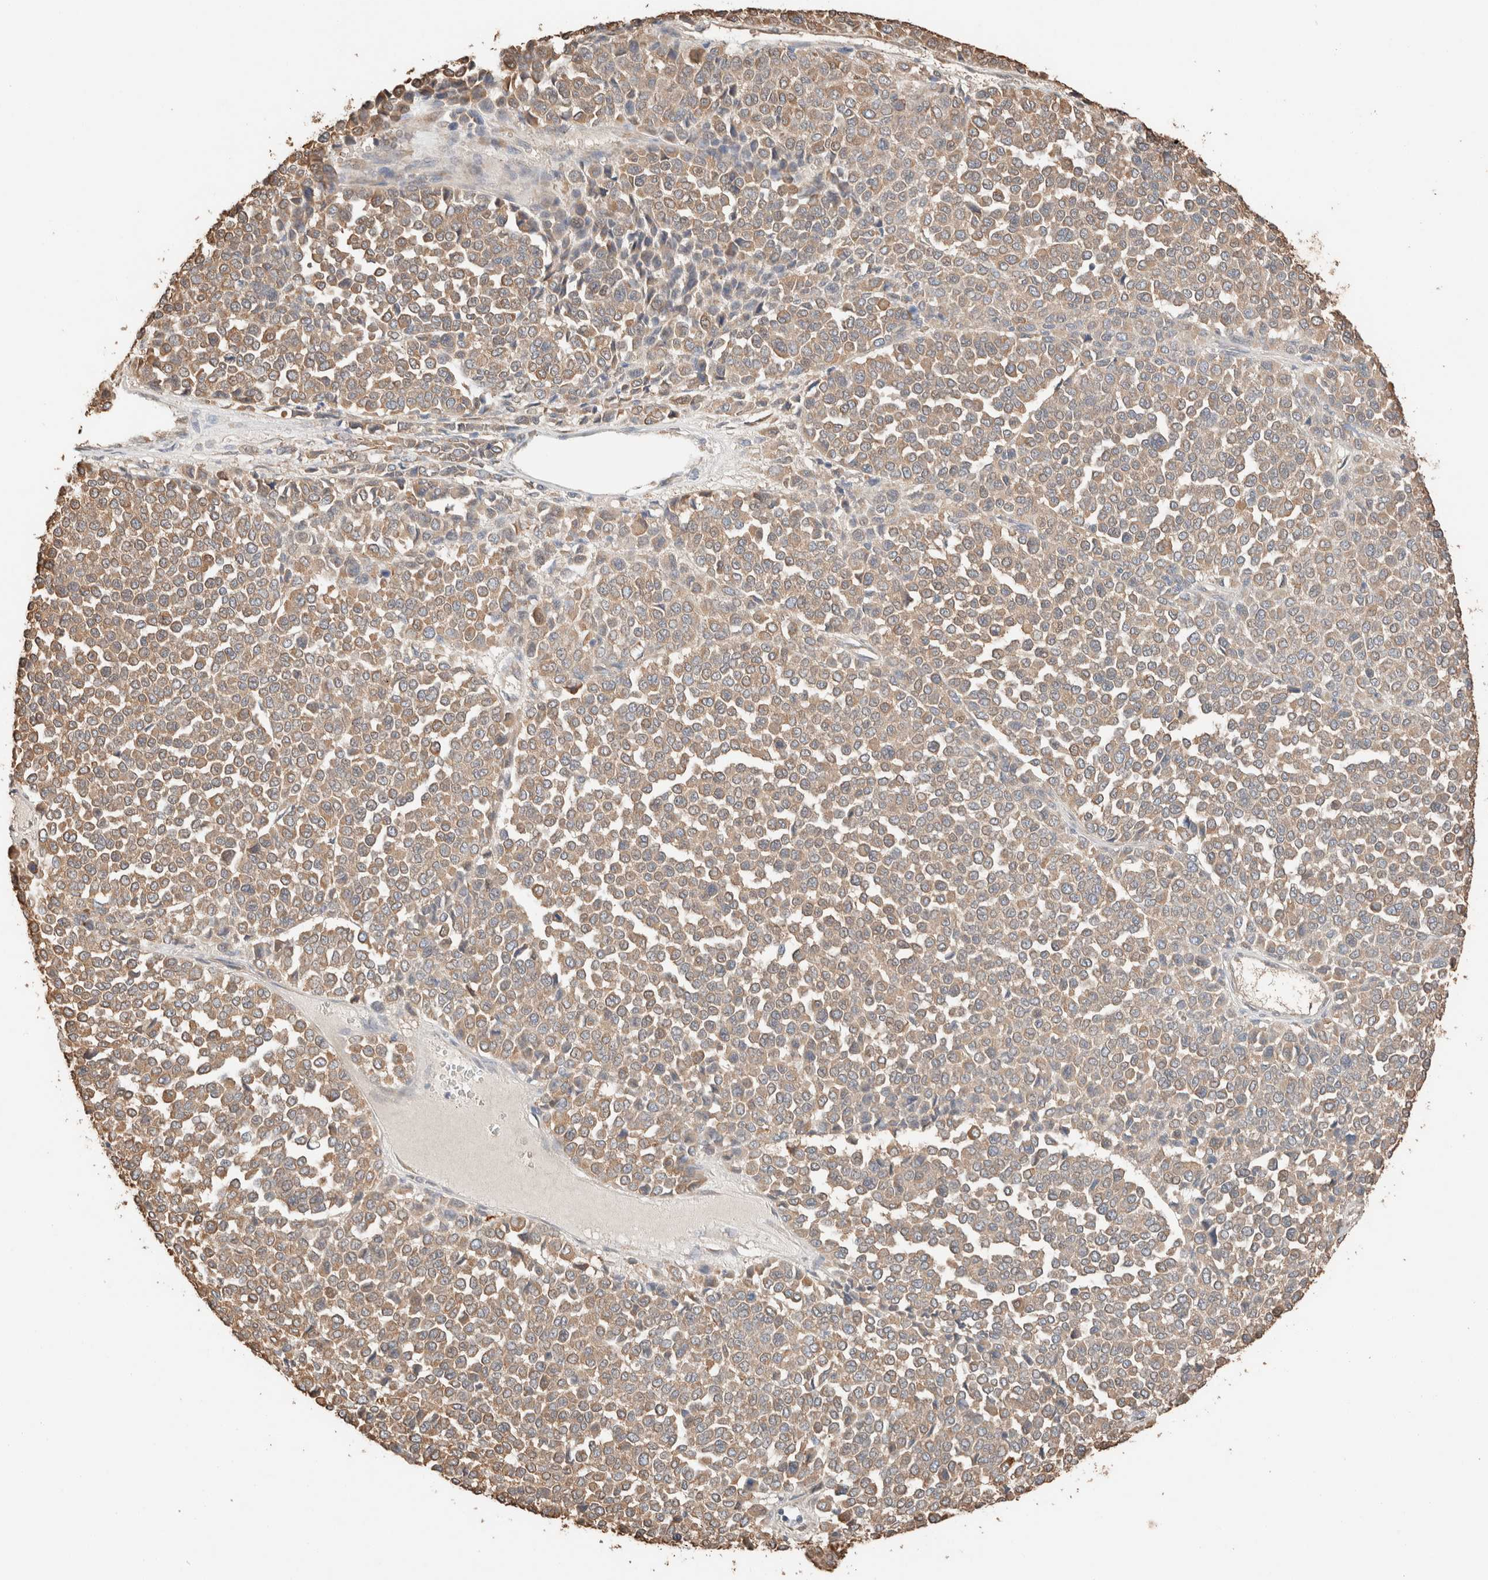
{"staining": {"intensity": "weak", "quantity": ">75%", "location": "cytoplasmic/membranous"}, "tissue": "melanoma", "cell_type": "Tumor cells", "image_type": "cancer", "snomed": [{"axis": "morphology", "description": "Malignant melanoma, Metastatic site"}, {"axis": "topography", "description": "Pancreas"}], "caption": "A brown stain shows weak cytoplasmic/membranous staining of a protein in human malignant melanoma (metastatic site) tumor cells.", "gene": "TUBD1", "patient": {"sex": "female", "age": 30}}